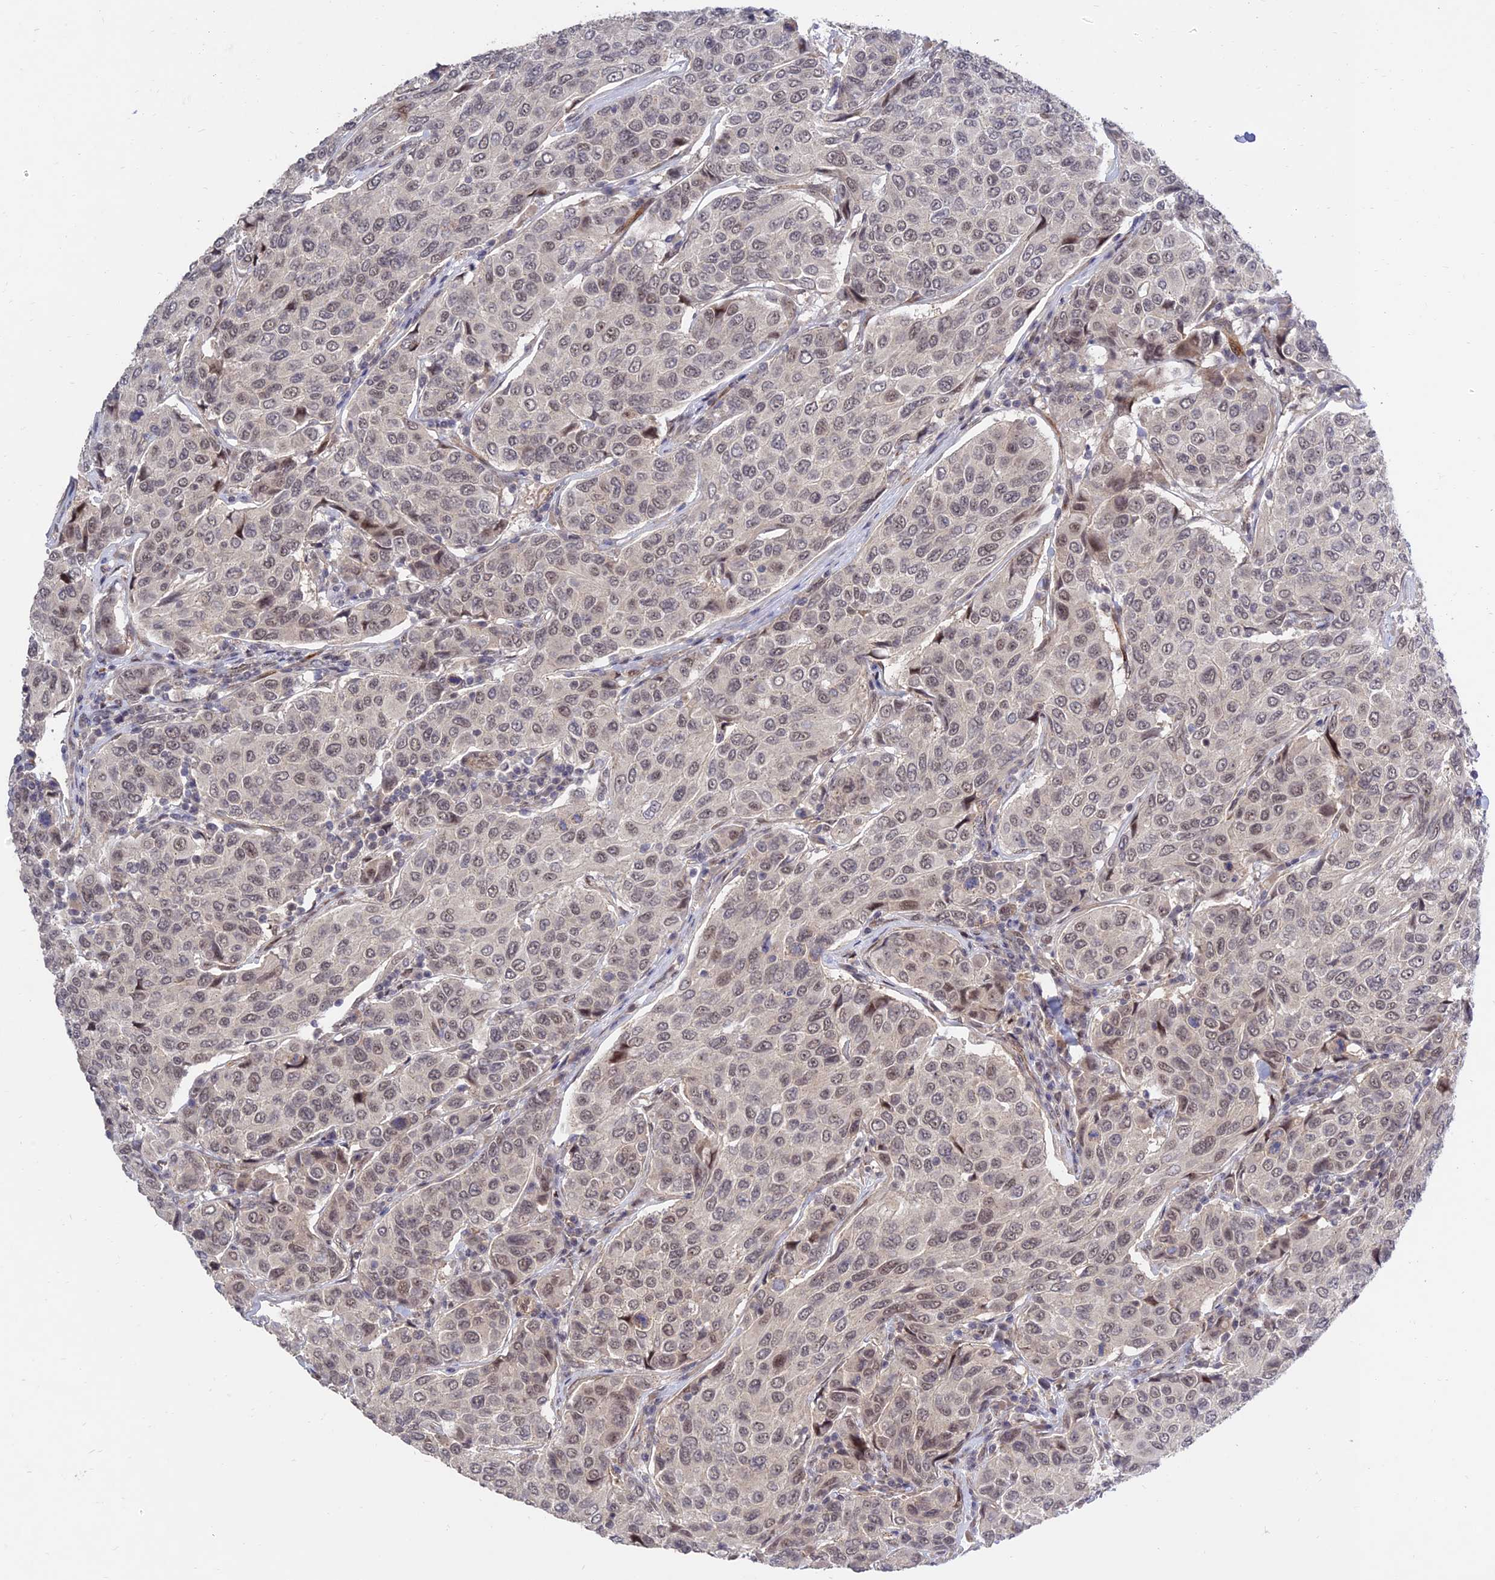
{"staining": {"intensity": "weak", "quantity": ">75%", "location": "nuclear"}, "tissue": "breast cancer", "cell_type": "Tumor cells", "image_type": "cancer", "snomed": [{"axis": "morphology", "description": "Duct carcinoma"}, {"axis": "topography", "description": "Breast"}], "caption": "Breast cancer stained with a protein marker displays weak staining in tumor cells.", "gene": "ZNF85", "patient": {"sex": "female", "age": 55}}